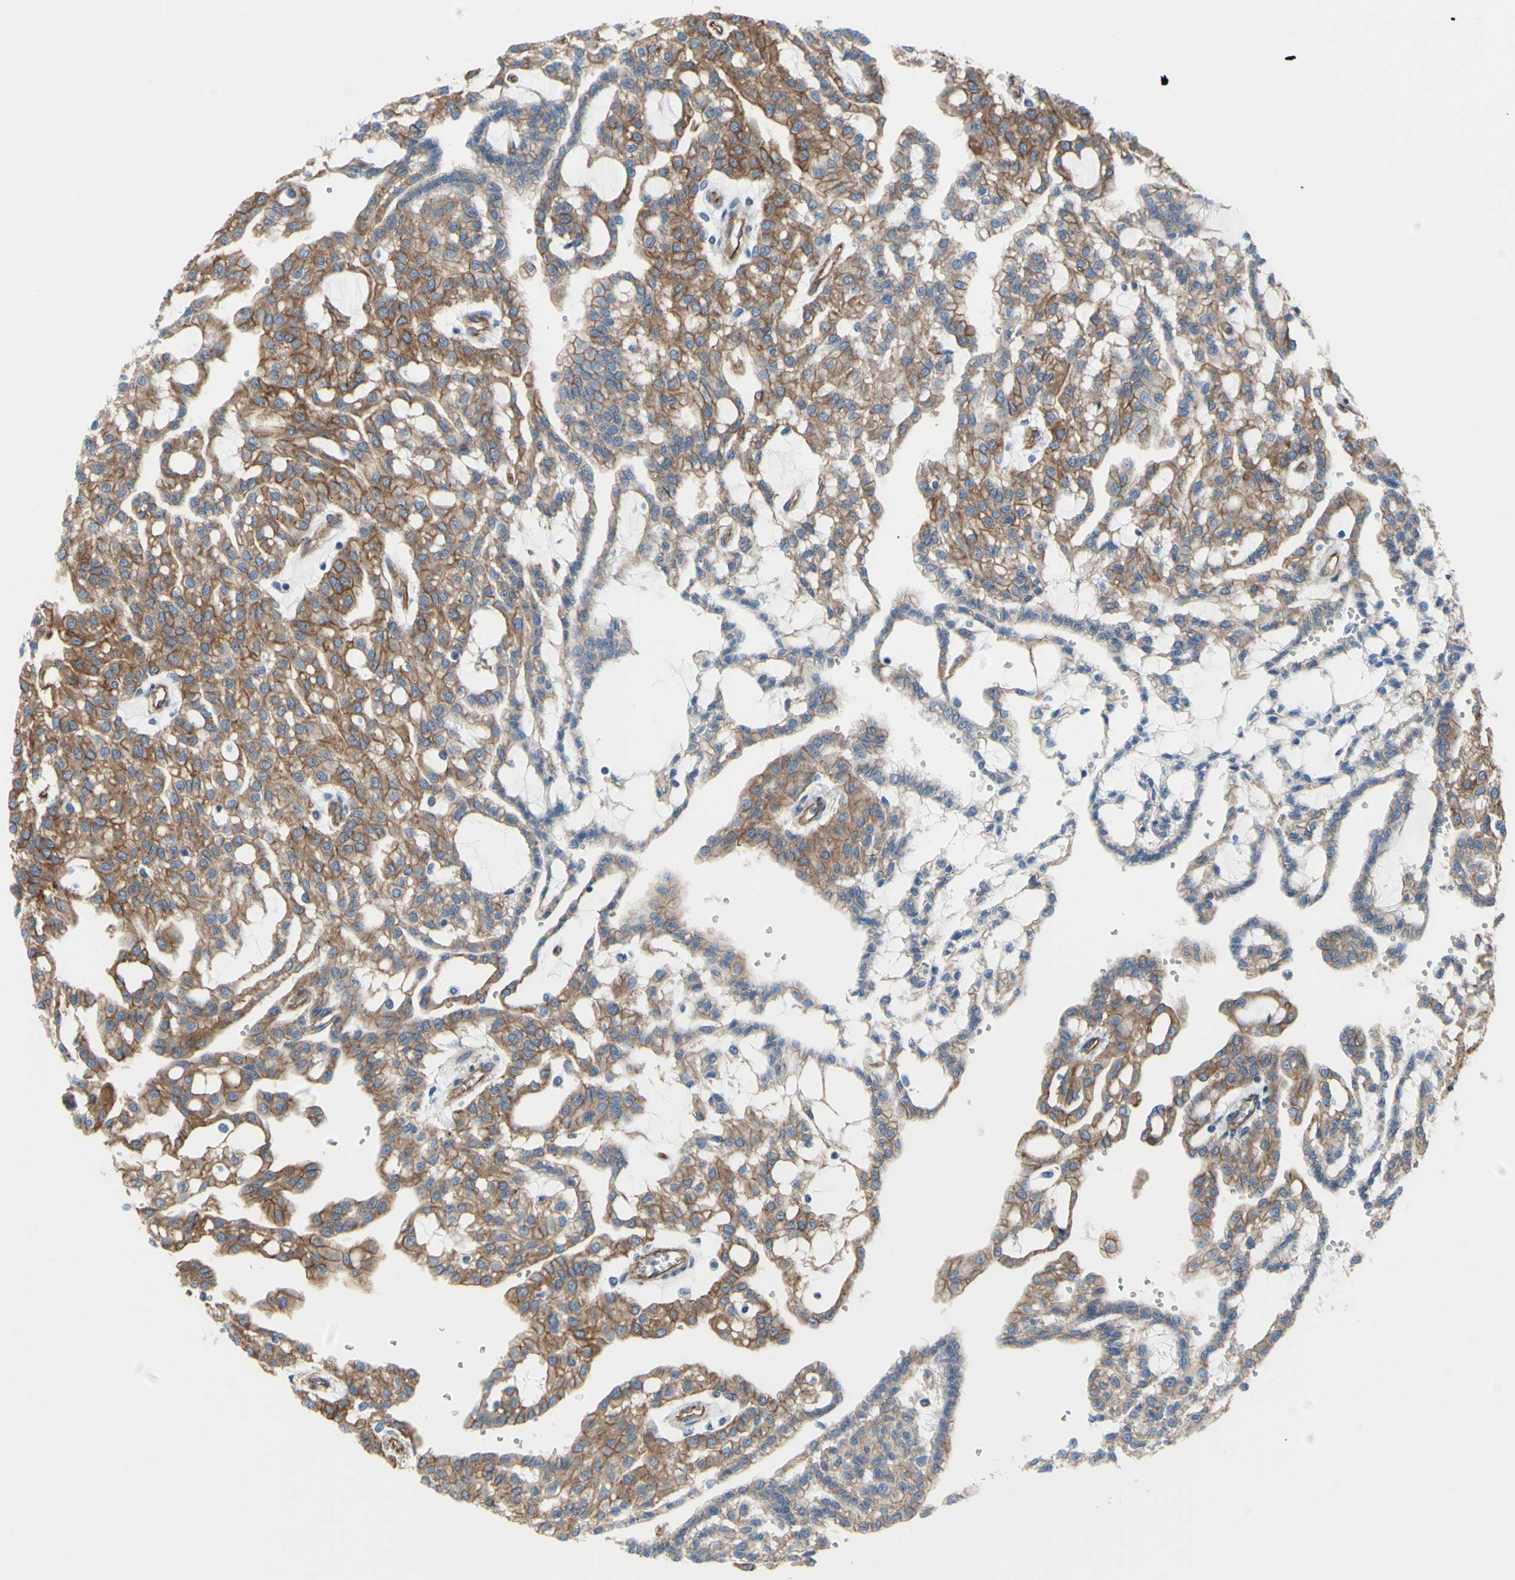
{"staining": {"intensity": "moderate", "quantity": ">75%", "location": "cytoplasmic/membranous"}, "tissue": "renal cancer", "cell_type": "Tumor cells", "image_type": "cancer", "snomed": [{"axis": "morphology", "description": "Adenocarcinoma, NOS"}, {"axis": "topography", "description": "Kidney"}], "caption": "The micrograph displays staining of renal cancer, revealing moderate cytoplasmic/membranous protein staining (brown color) within tumor cells.", "gene": "TPBG", "patient": {"sex": "male", "age": 63}}